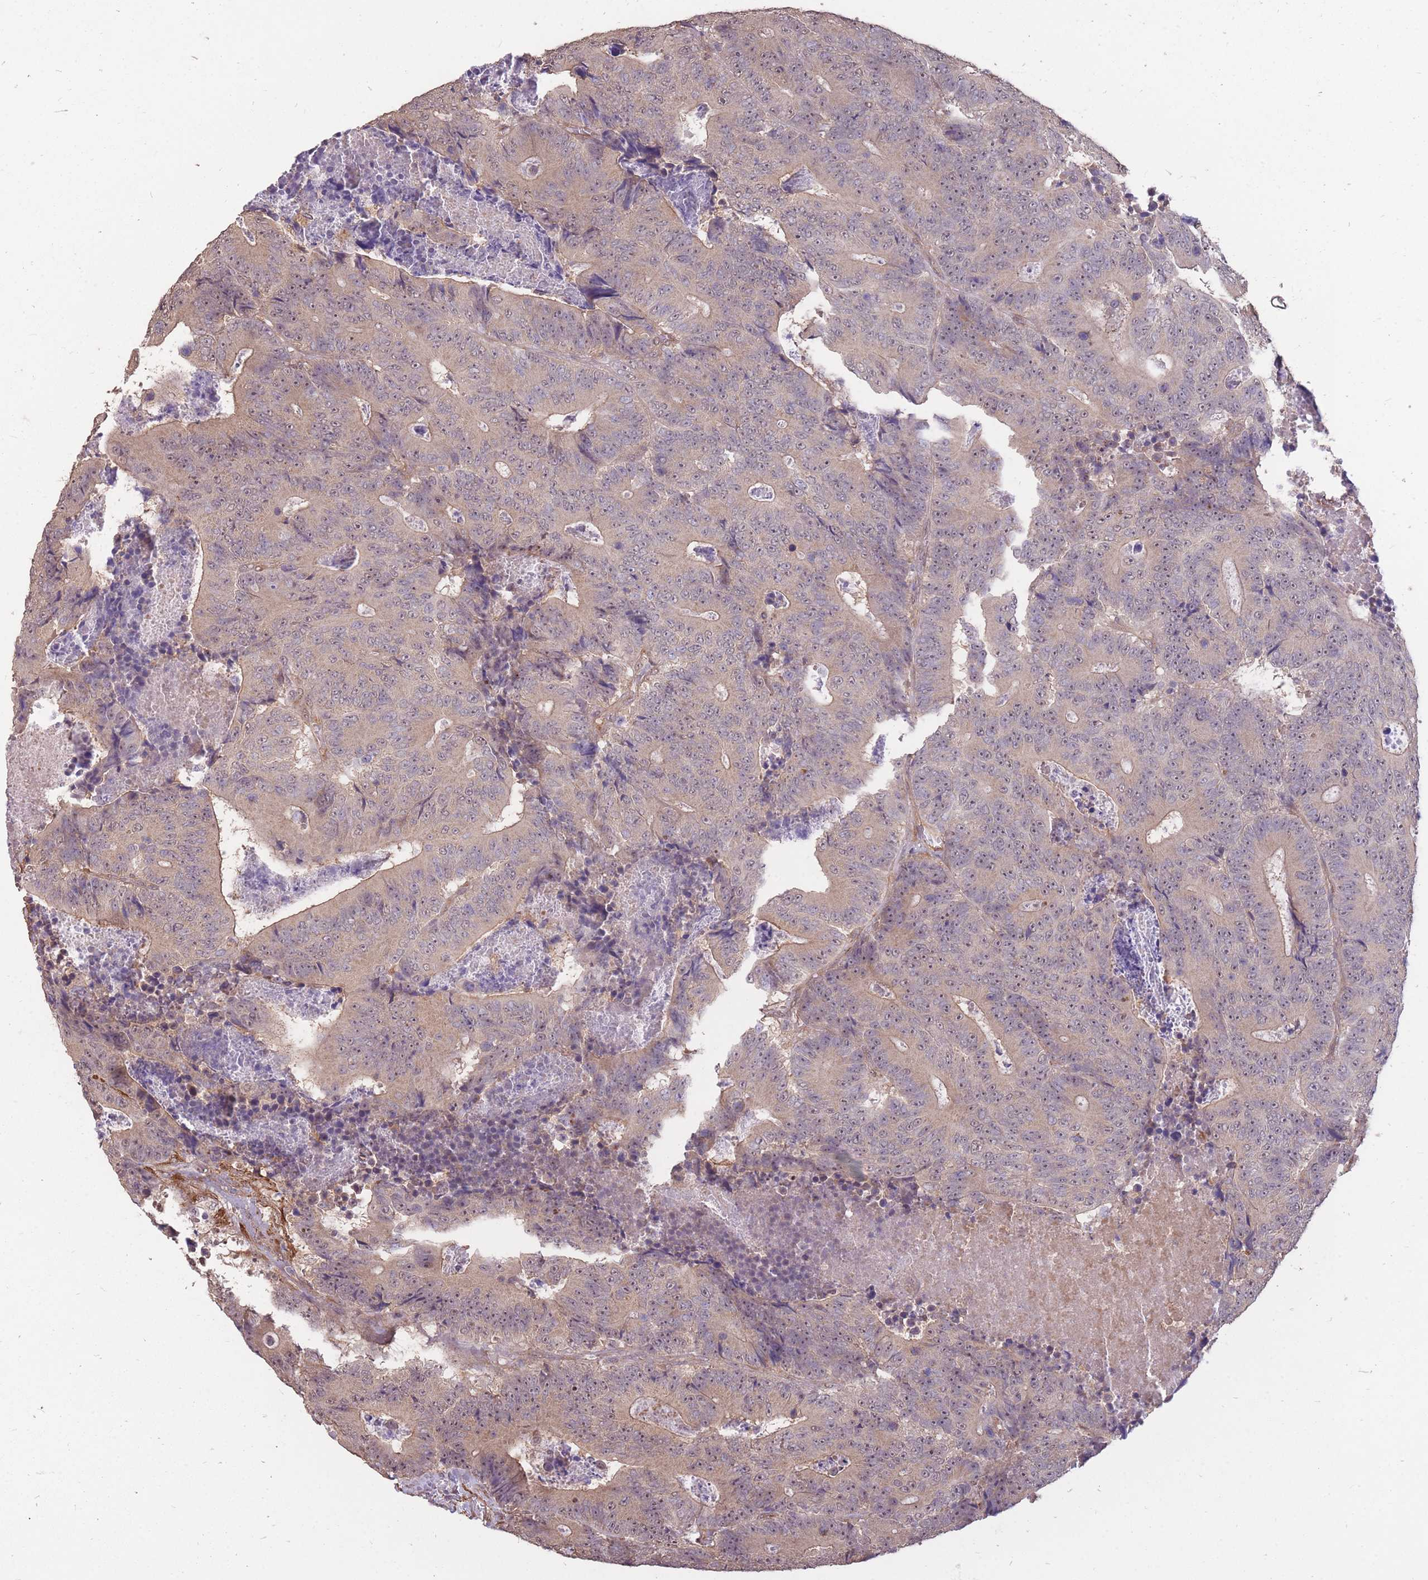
{"staining": {"intensity": "weak", "quantity": "<25%", "location": "cytoplasmic/membranous"}, "tissue": "colorectal cancer", "cell_type": "Tumor cells", "image_type": "cancer", "snomed": [{"axis": "morphology", "description": "Adenocarcinoma, NOS"}, {"axis": "topography", "description": "Colon"}], "caption": "IHC histopathology image of neoplastic tissue: colorectal cancer (adenocarcinoma) stained with DAB exhibits no significant protein positivity in tumor cells.", "gene": "DYNC1LI2", "patient": {"sex": "male", "age": 83}}